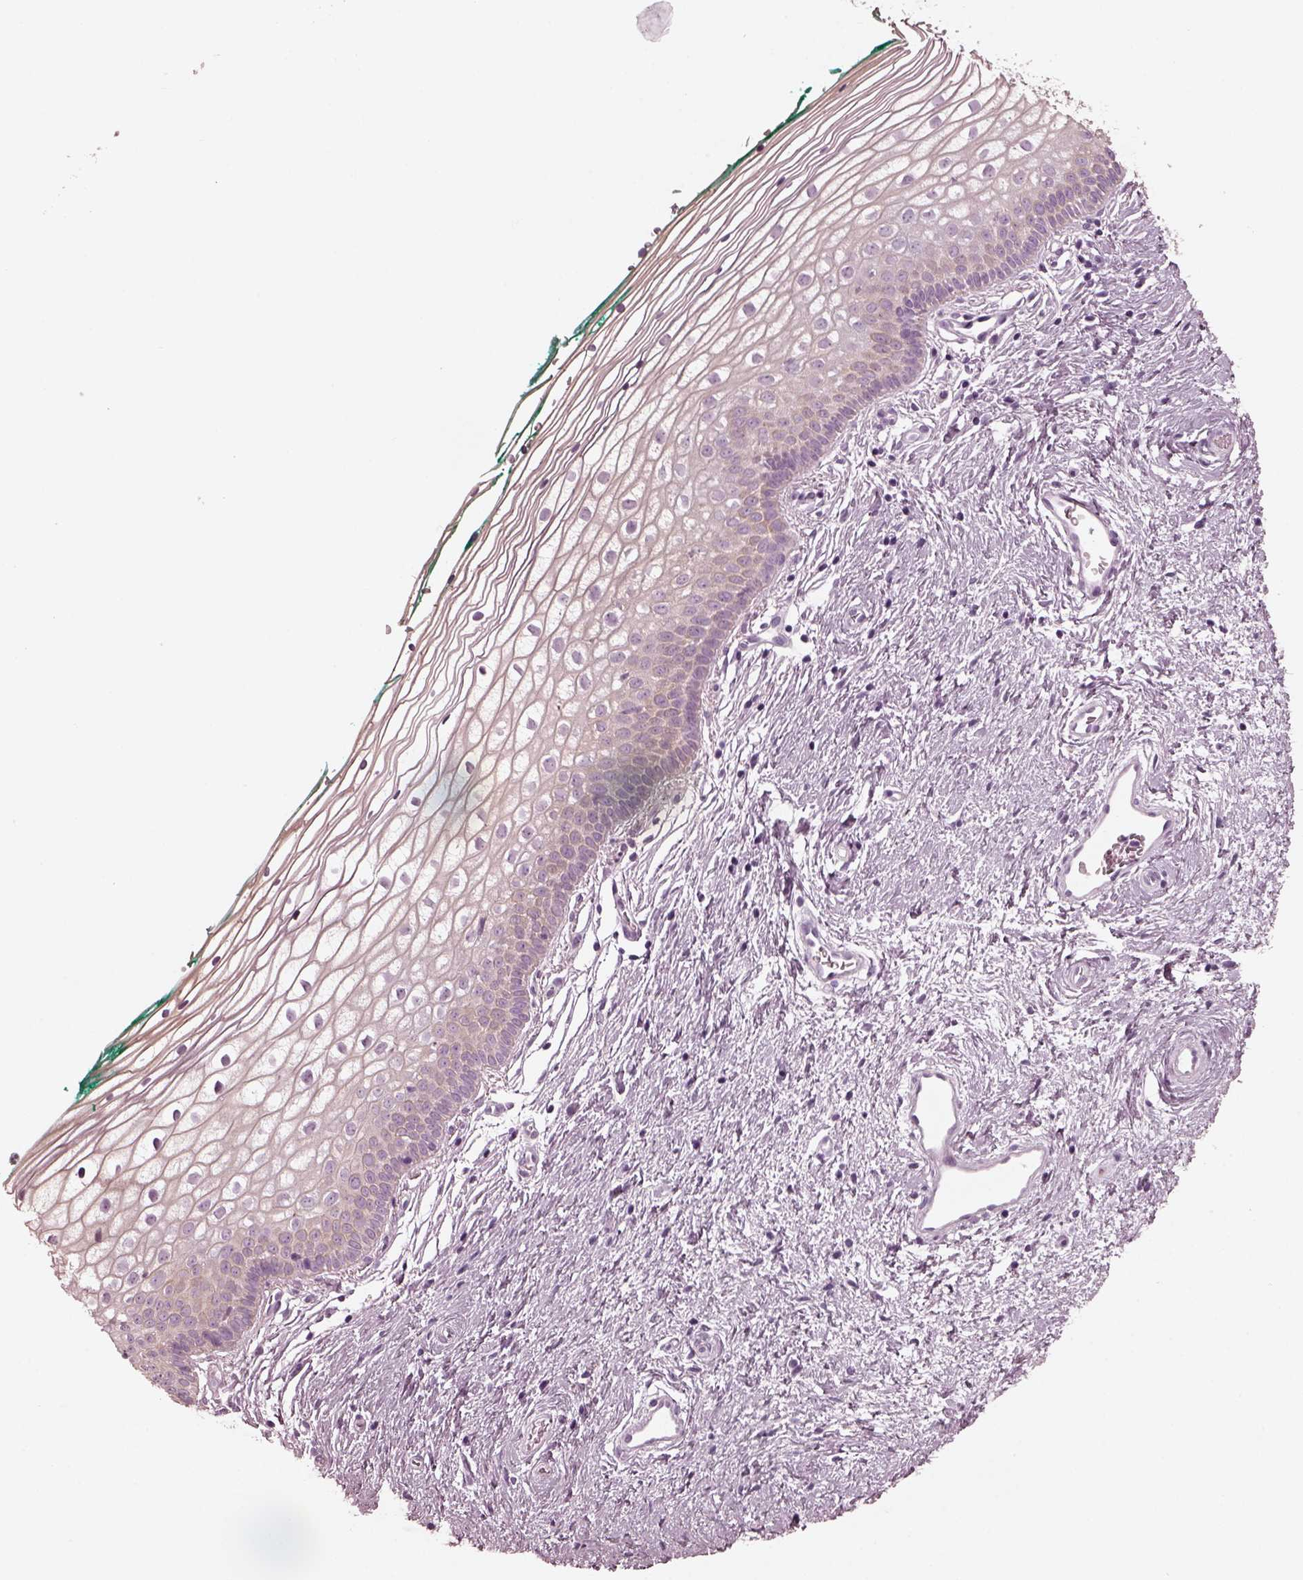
{"staining": {"intensity": "negative", "quantity": "none", "location": "none"}, "tissue": "vagina", "cell_type": "Squamous epithelial cells", "image_type": "normal", "snomed": [{"axis": "morphology", "description": "Normal tissue, NOS"}, {"axis": "topography", "description": "Vagina"}], "caption": "Image shows no significant protein expression in squamous epithelial cells of benign vagina.", "gene": "GRM6", "patient": {"sex": "female", "age": 36}}